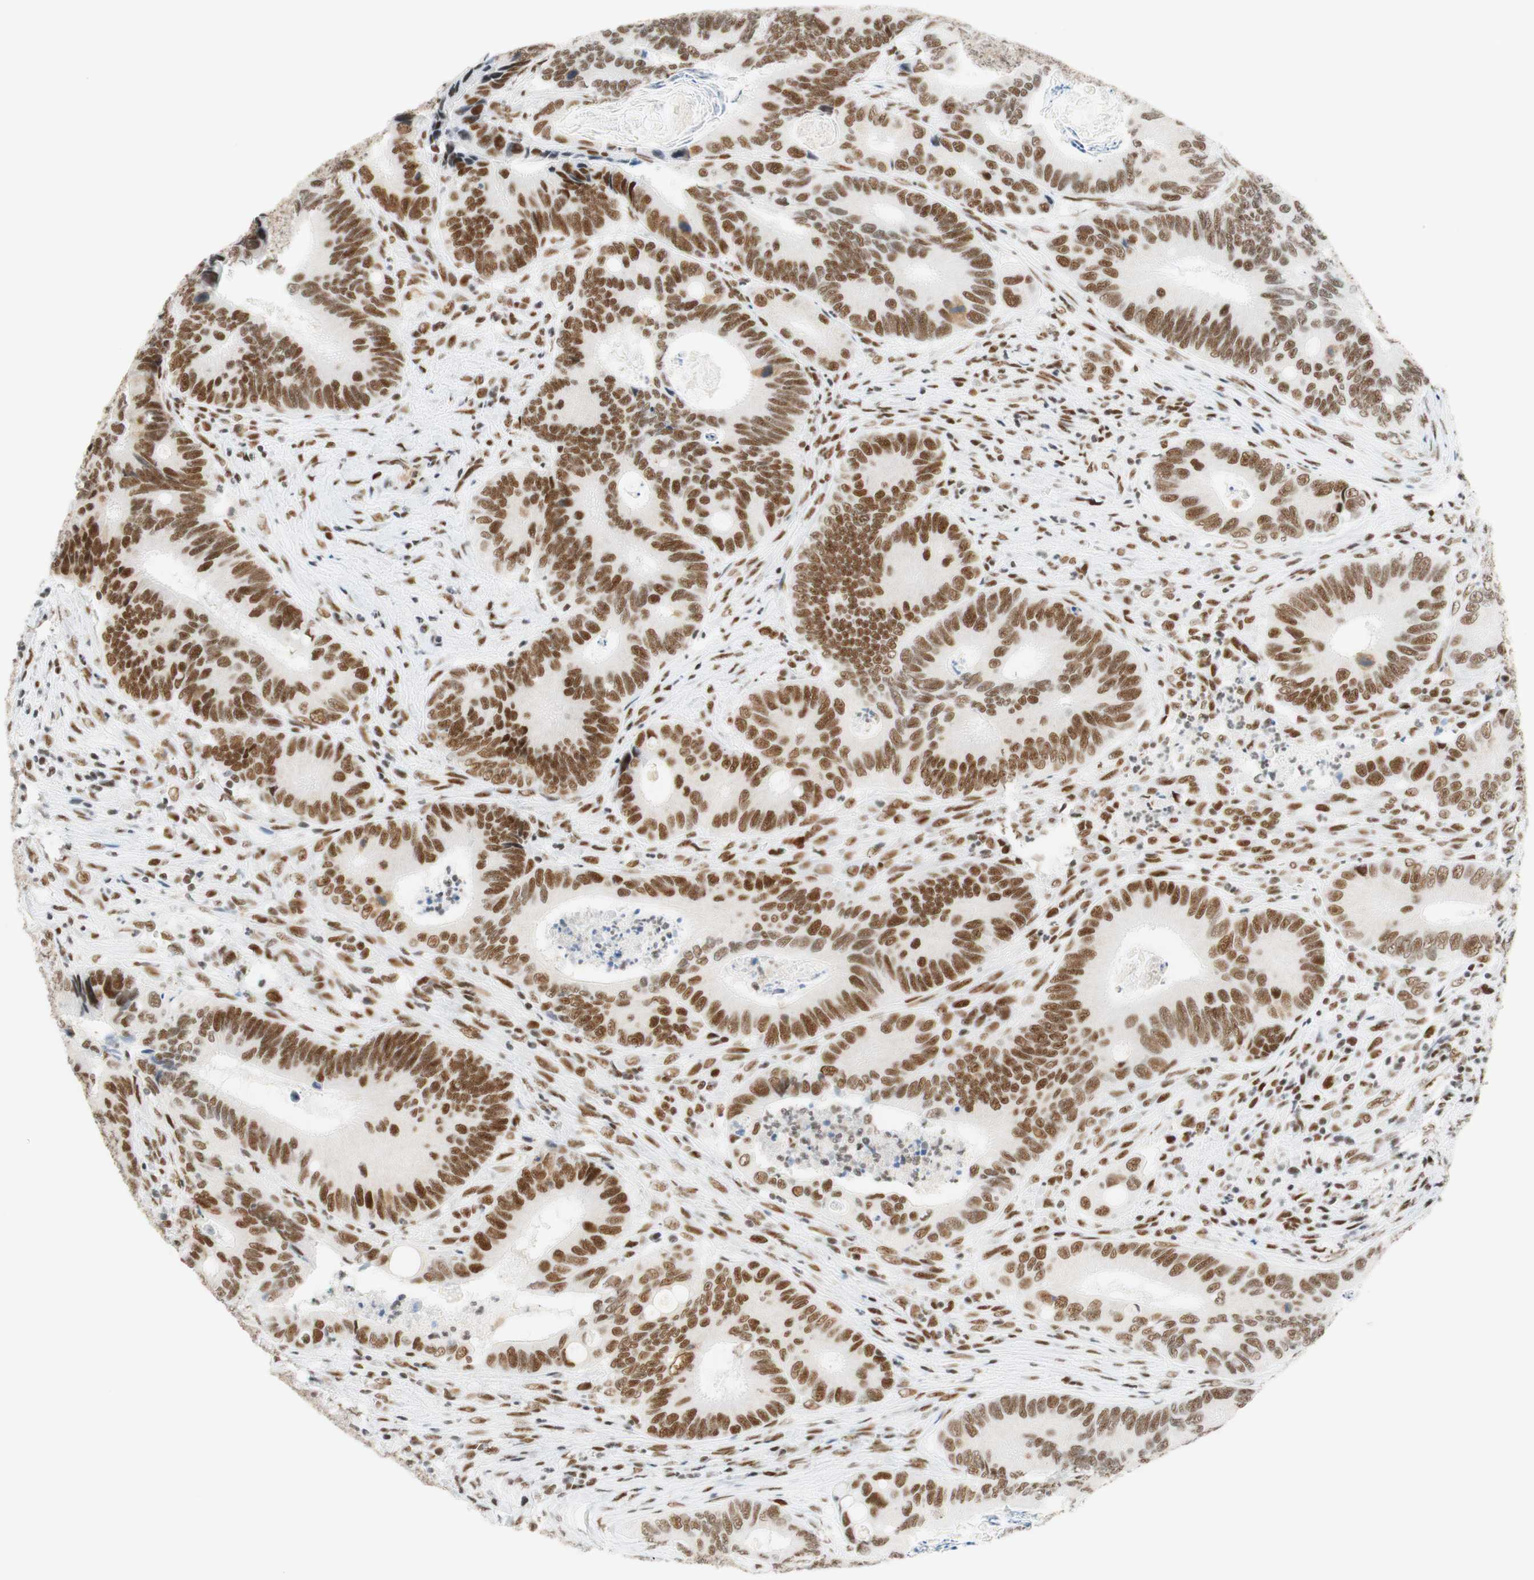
{"staining": {"intensity": "moderate", "quantity": ">75%", "location": "nuclear"}, "tissue": "colorectal cancer", "cell_type": "Tumor cells", "image_type": "cancer", "snomed": [{"axis": "morphology", "description": "Inflammation, NOS"}, {"axis": "morphology", "description": "Adenocarcinoma, NOS"}, {"axis": "topography", "description": "Colon"}], "caption": "High-magnification brightfield microscopy of colorectal cancer (adenocarcinoma) stained with DAB (brown) and counterstained with hematoxylin (blue). tumor cells exhibit moderate nuclear staining is appreciated in approximately>75% of cells. (brown staining indicates protein expression, while blue staining denotes nuclei).", "gene": "RNF20", "patient": {"sex": "male", "age": 72}}